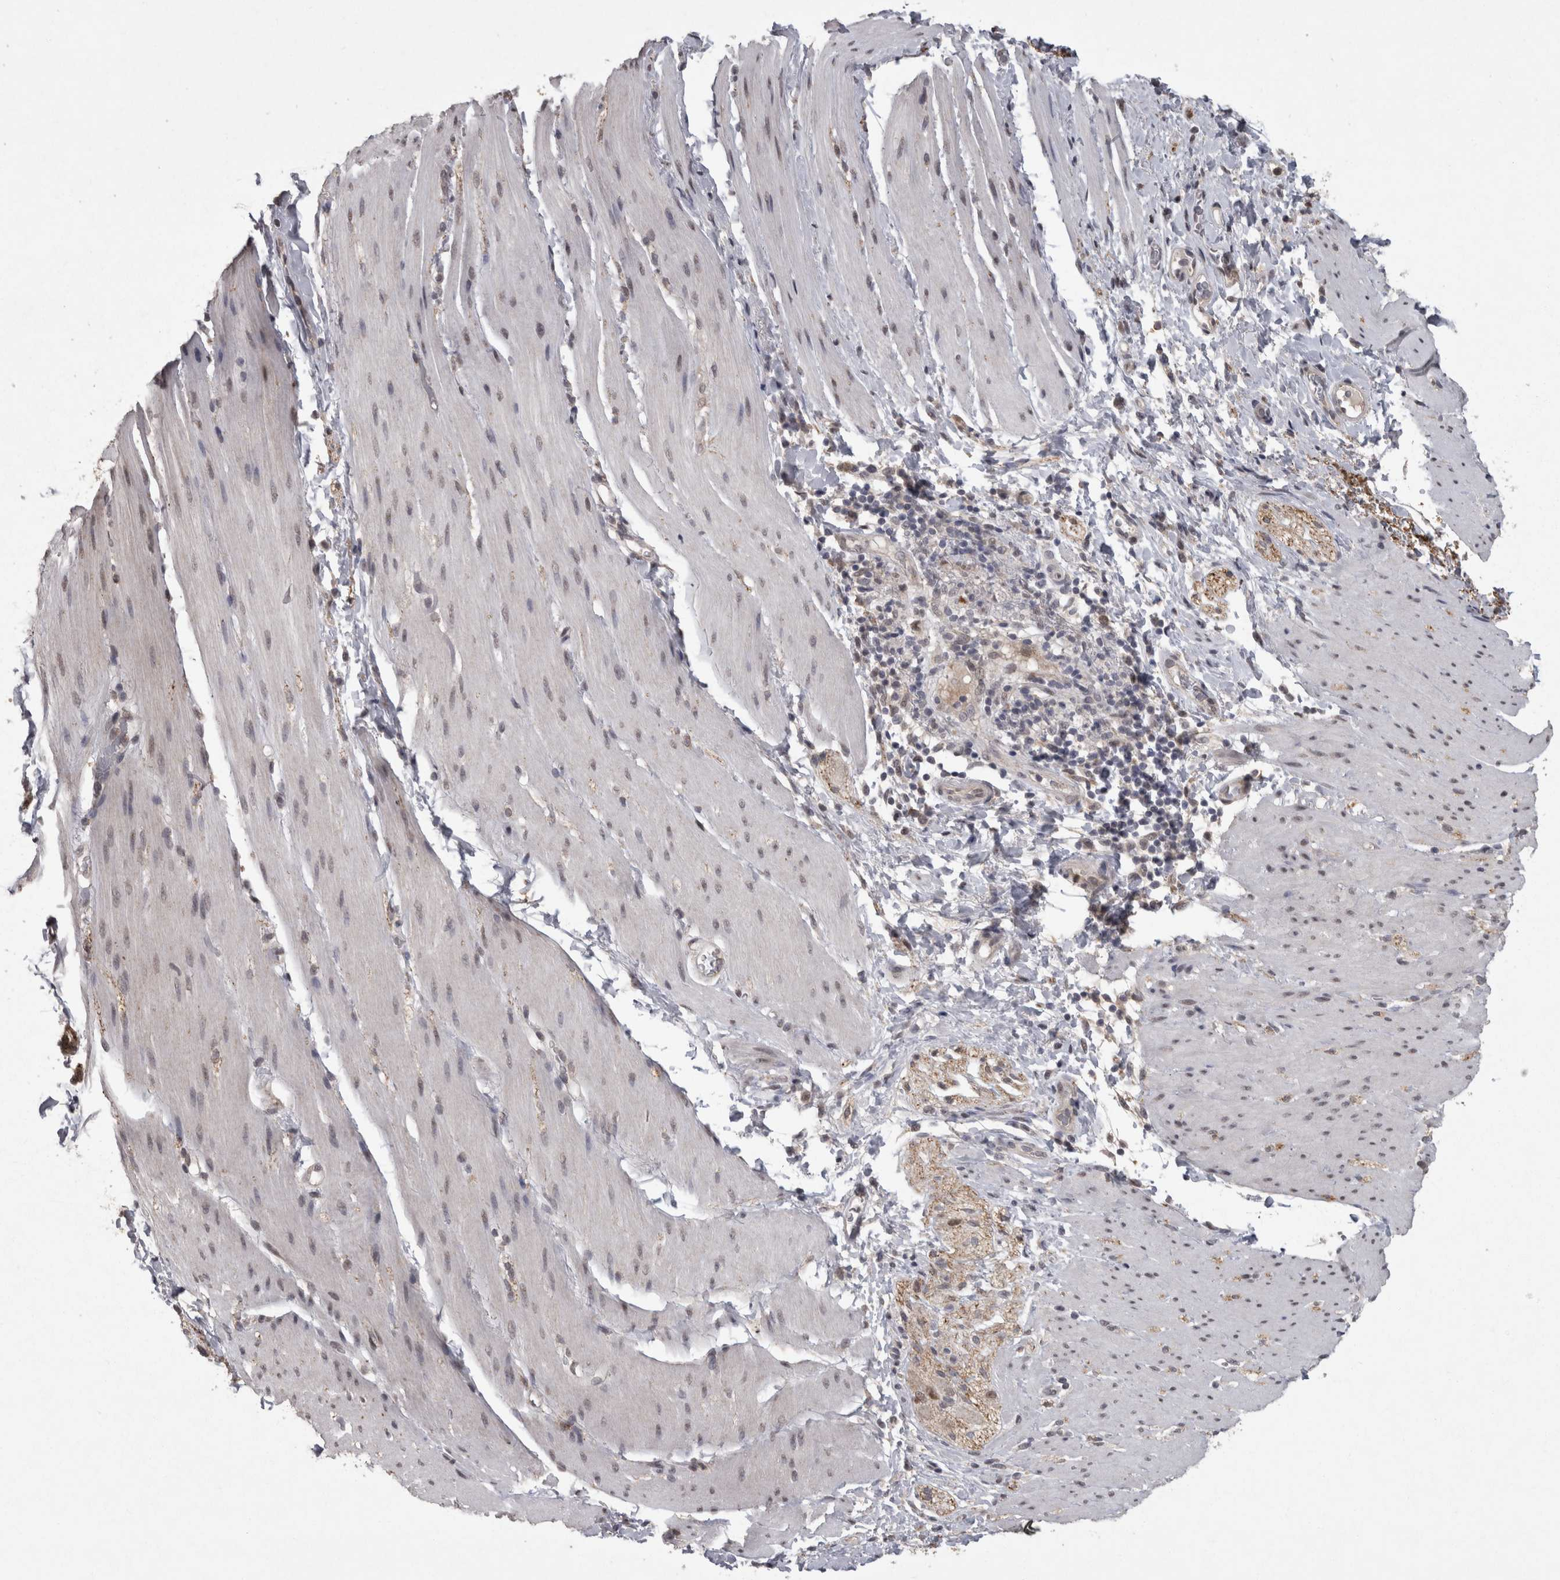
{"staining": {"intensity": "negative", "quantity": "none", "location": "none"}, "tissue": "smooth muscle", "cell_type": "Smooth muscle cells", "image_type": "normal", "snomed": [{"axis": "morphology", "description": "Normal tissue, NOS"}, {"axis": "topography", "description": "Smooth muscle"}, {"axis": "topography", "description": "Small intestine"}], "caption": "IHC photomicrograph of unremarkable smooth muscle: smooth muscle stained with DAB demonstrates no significant protein staining in smooth muscle cells.", "gene": "MEP1A", "patient": {"sex": "female", "age": 84}}